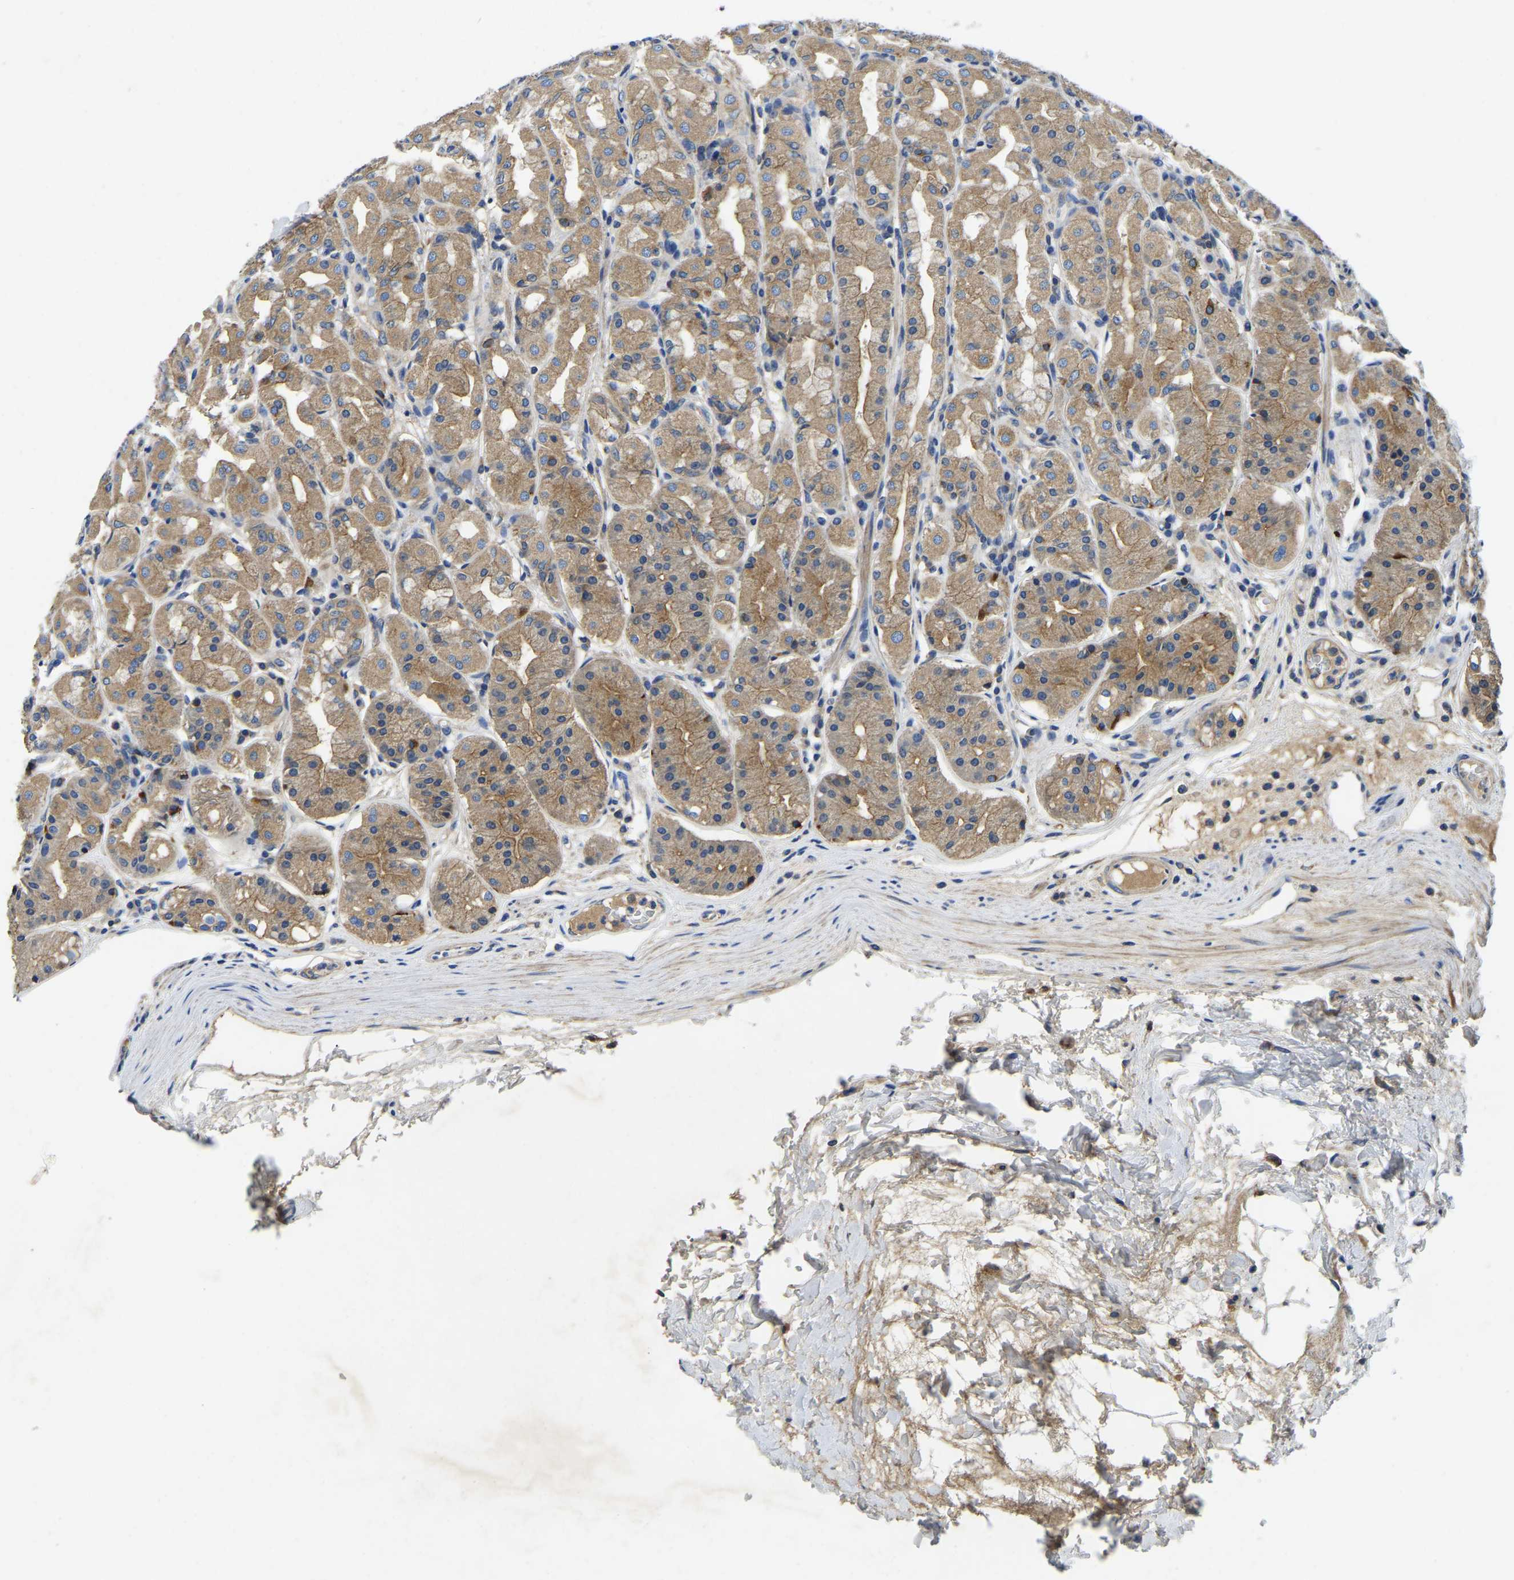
{"staining": {"intensity": "moderate", "quantity": ">75%", "location": "cytoplasmic/membranous"}, "tissue": "stomach", "cell_type": "Glandular cells", "image_type": "normal", "snomed": [{"axis": "morphology", "description": "Normal tissue, NOS"}, {"axis": "topography", "description": "Stomach"}, {"axis": "topography", "description": "Stomach, lower"}], "caption": "DAB (3,3'-diaminobenzidine) immunohistochemical staining of unremarkable human stomach displays moderate cytoplasmic/membranous protein expression in approximately >75% of glandular cells.", "gene": "STAT2", "patient": {"sex": "female", "age": 56}}